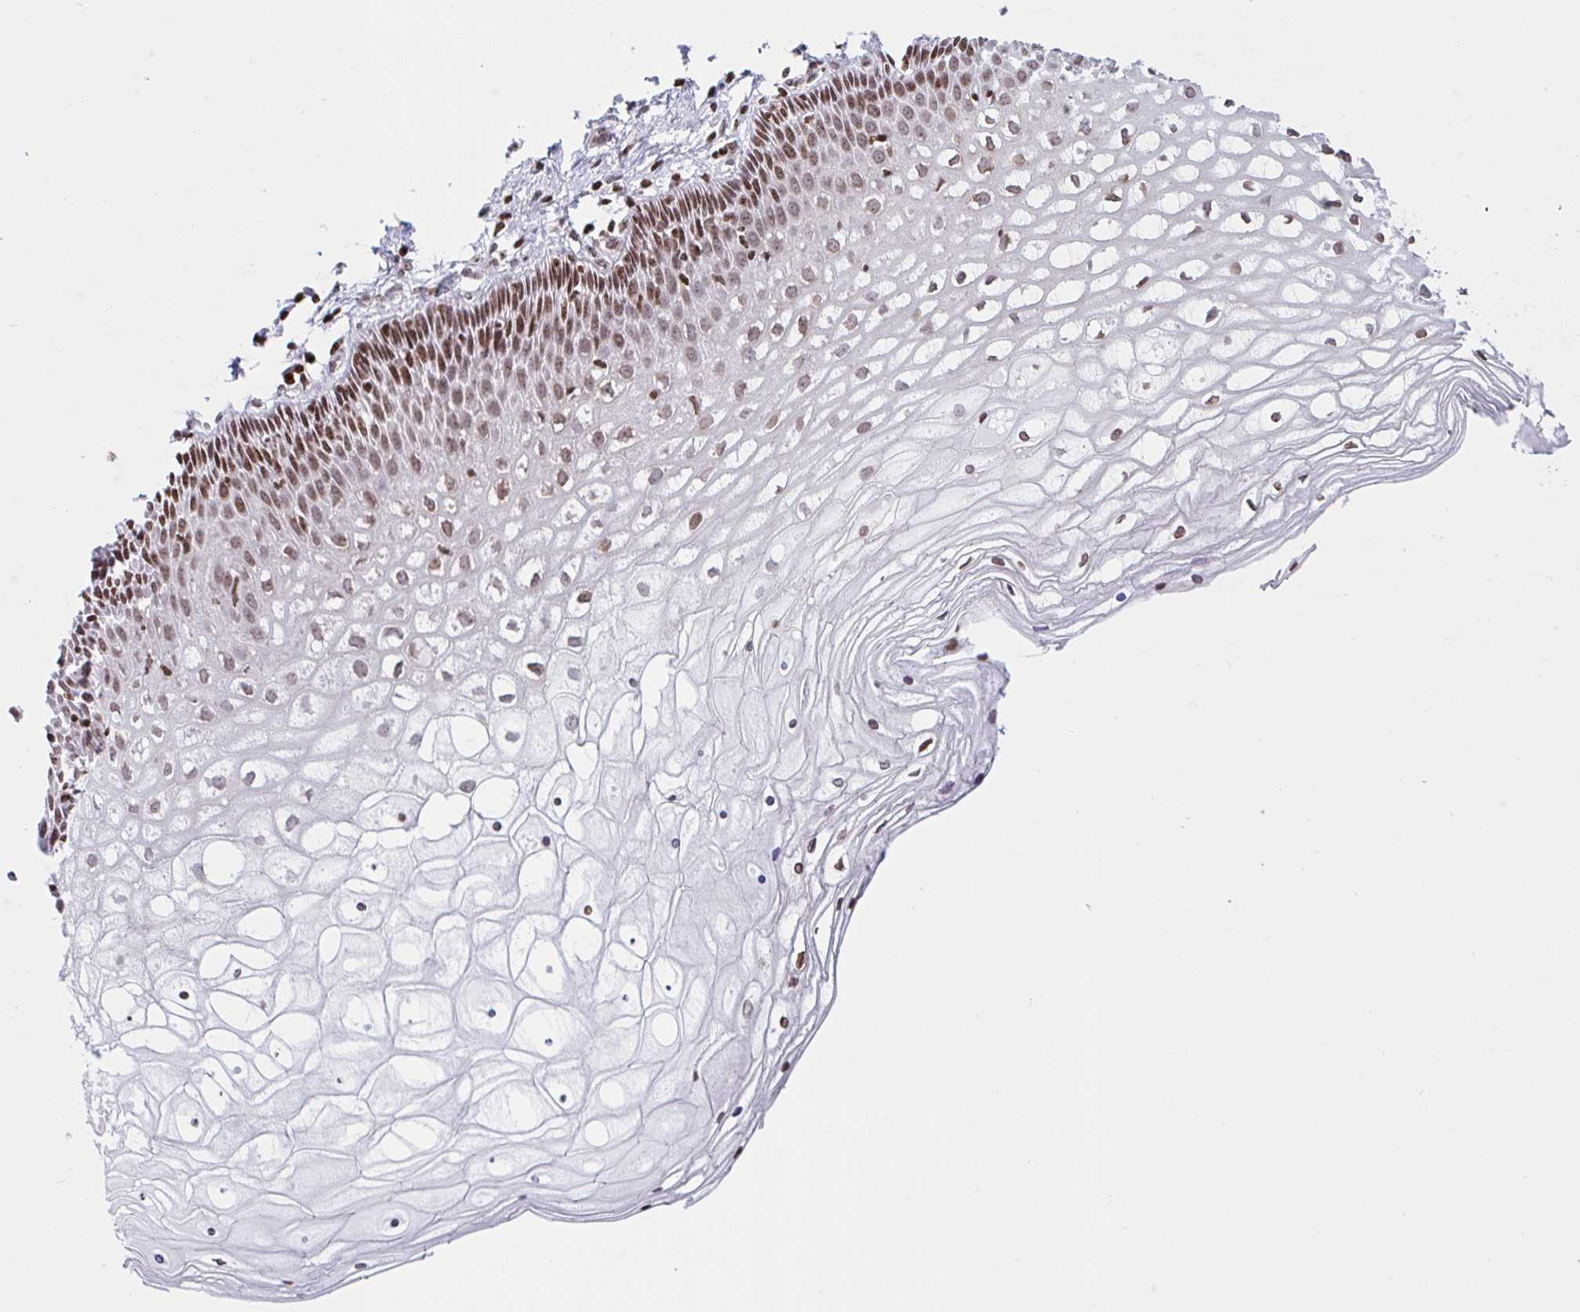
{"staining": {"intensity": "moderate", "quantity": ">75%", "location": "nuclear"}, "tissue": "cervix", "cell_type": "Glandular cells", "image_type": "normal", "snomed": [{"axis": "morphology", "description": "Normal tissue, NOS"}, {"axis": "topography", "description": "Cervix"}], "caption": "Moderate nuclear protein expression is present in approximately >75% of glandular cells in cervix.", "gene": "NOL6", "patient": {"sex": "female", "age": 36}}